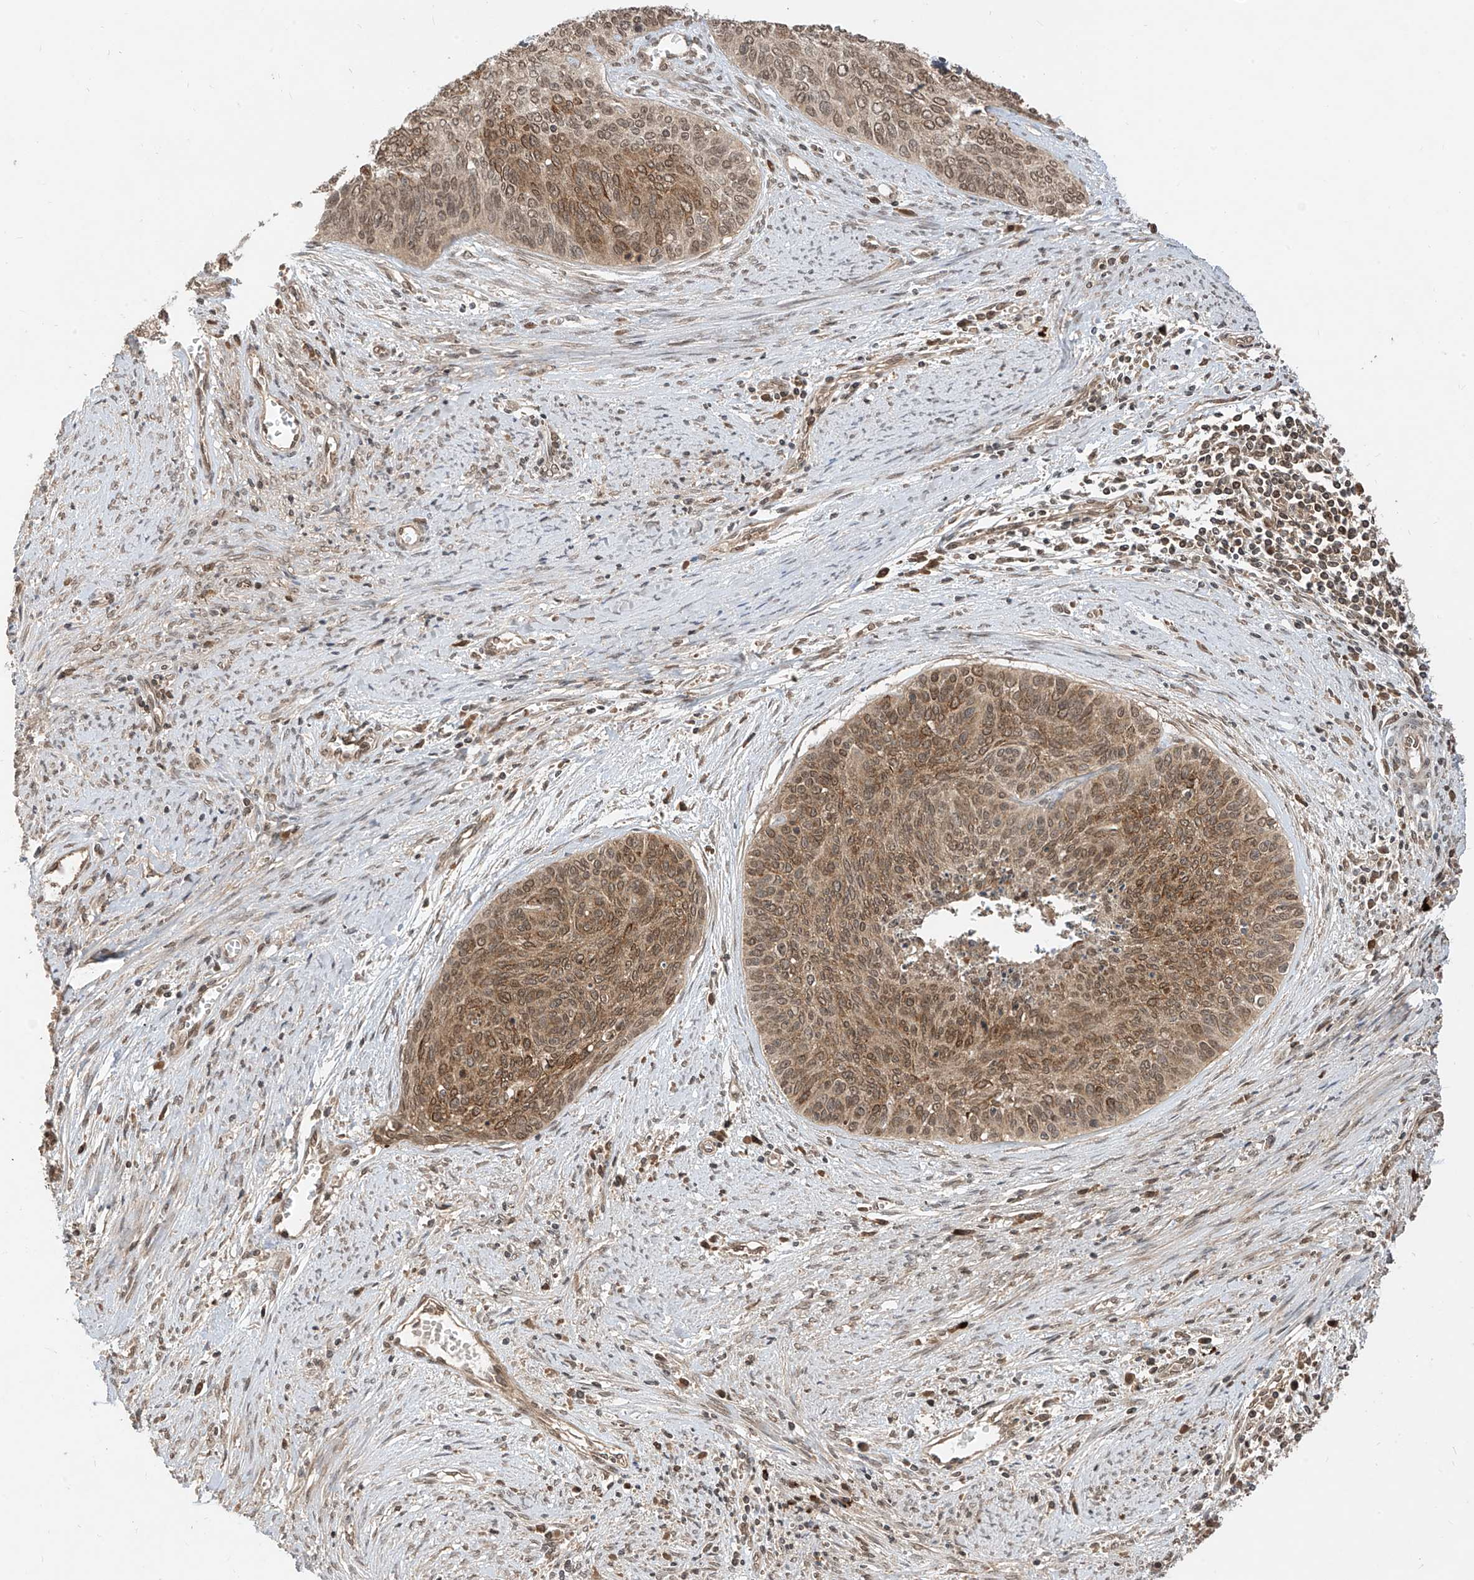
{"staining": {"intensity": "moderate", "quantity": ">75%", "location": "cytoplasmic/membranous,nuclear"}, "tissue": "cervical cancer", "cell_type": "Tumor cells", "image_type": "cancer", "snomed": [{"axis": "morphology", "description": "Squamous cell carcinoma, NOS"}, {"axis": "topography", "description": "Cervix"}], "caption": "Immunohistochemical staining of human squamous cell carcinoma (cervical) exhibits moderate cytoplasmic/membranous and nuclear protein positivity in approximately >75% of tumor cells.", "gene": "LCOR", "patient": {"sex": "female", "age": 55}}